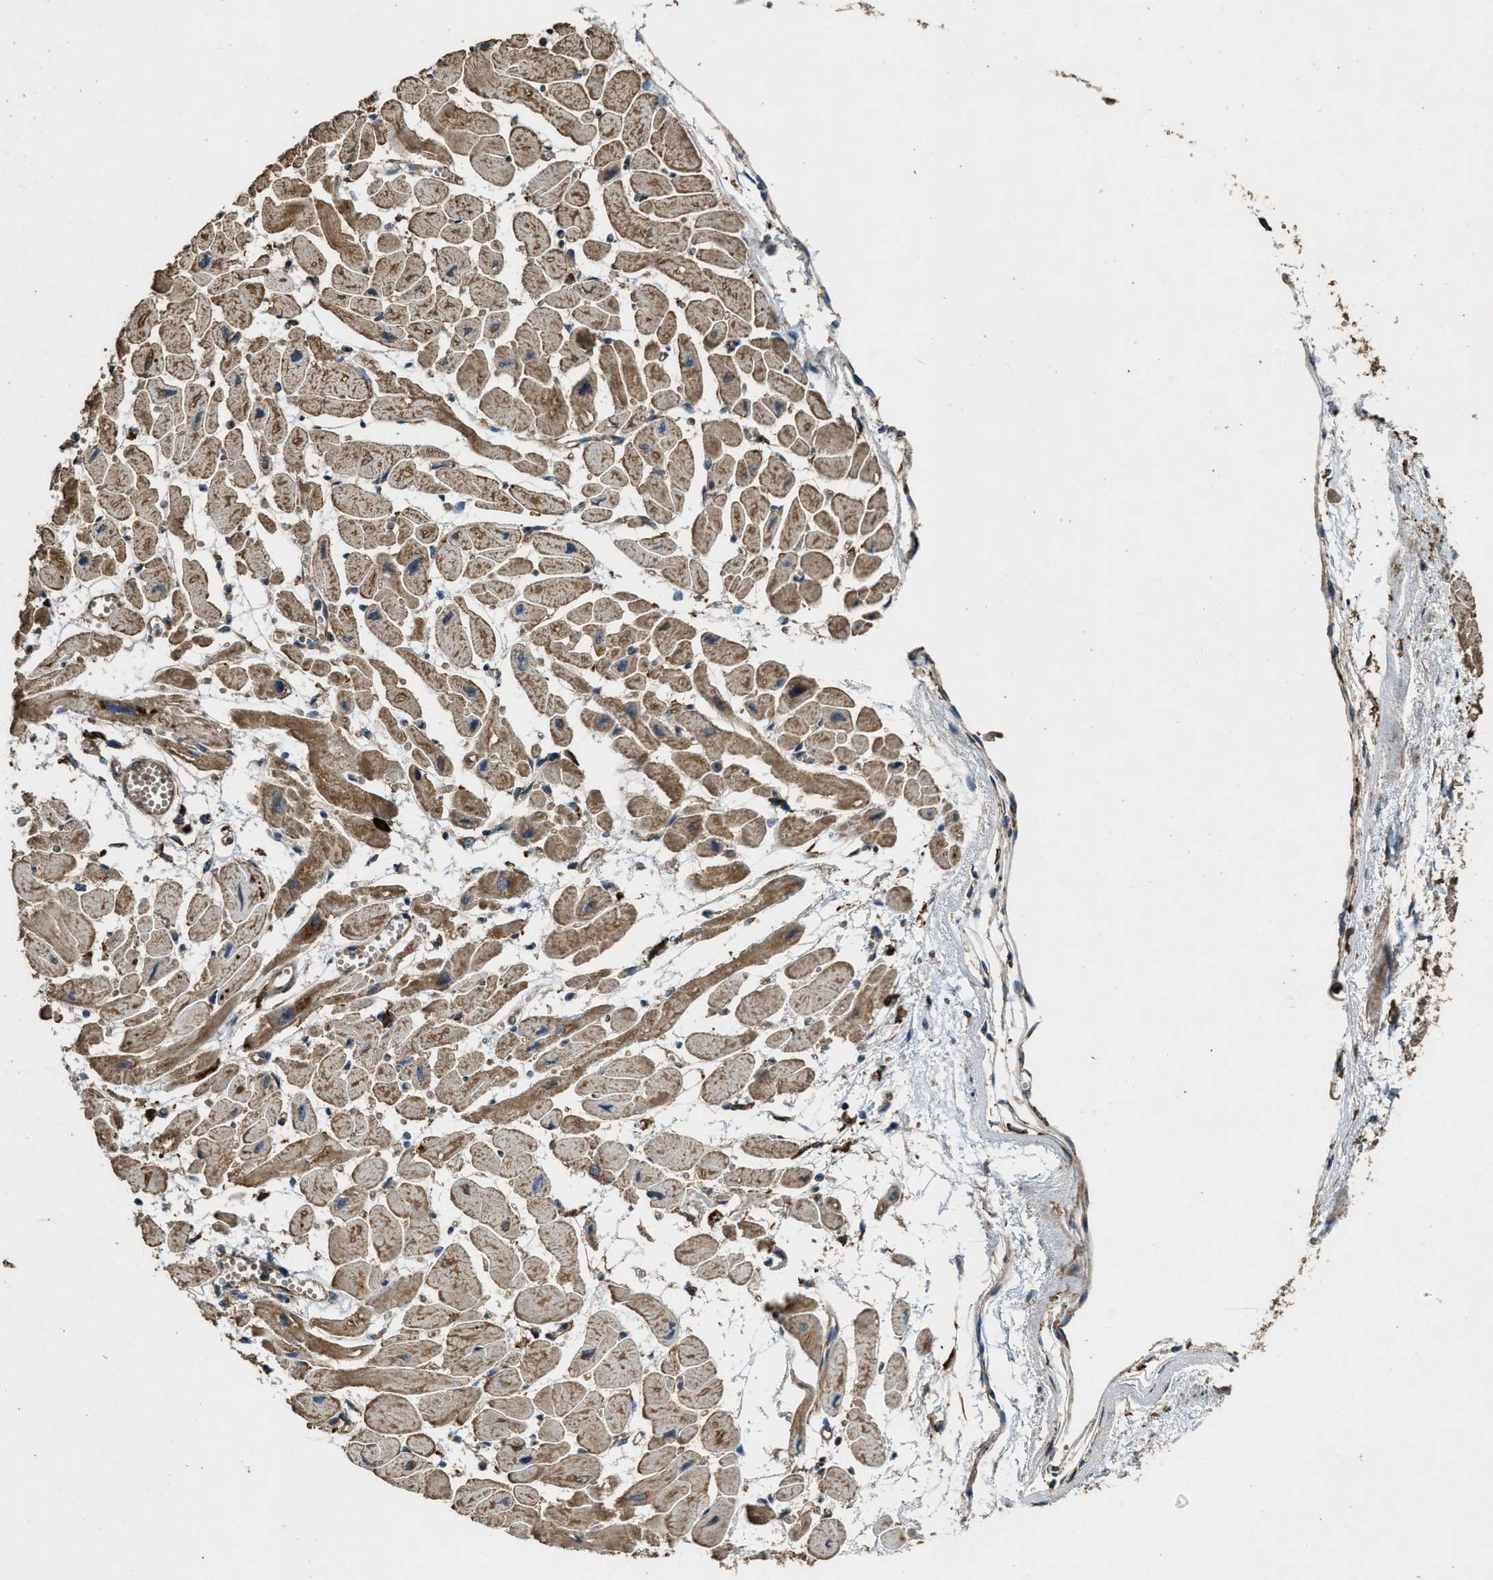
{"staining": {"intensity": "moderate", "quantity": ">75%", "location": "cytoplasmic/membranous"}, "tissue": "heart muscle", "cell_type": "Cardiomyocytes", "image_type": "normal", "snomed": [{"axis": "morphology", "description": "Normal tissue, NOS"}, {"axis": "topography", "description": "Heart"}], "caption": "The photomicrograph displays staining of benign heart muscle, revealing moderate cytoplasmic/membranous protein positivity (brown color) within cardiomyocytes.", "gene": "MAP3K8", "patient": {"sex": "female", "age": 54}}